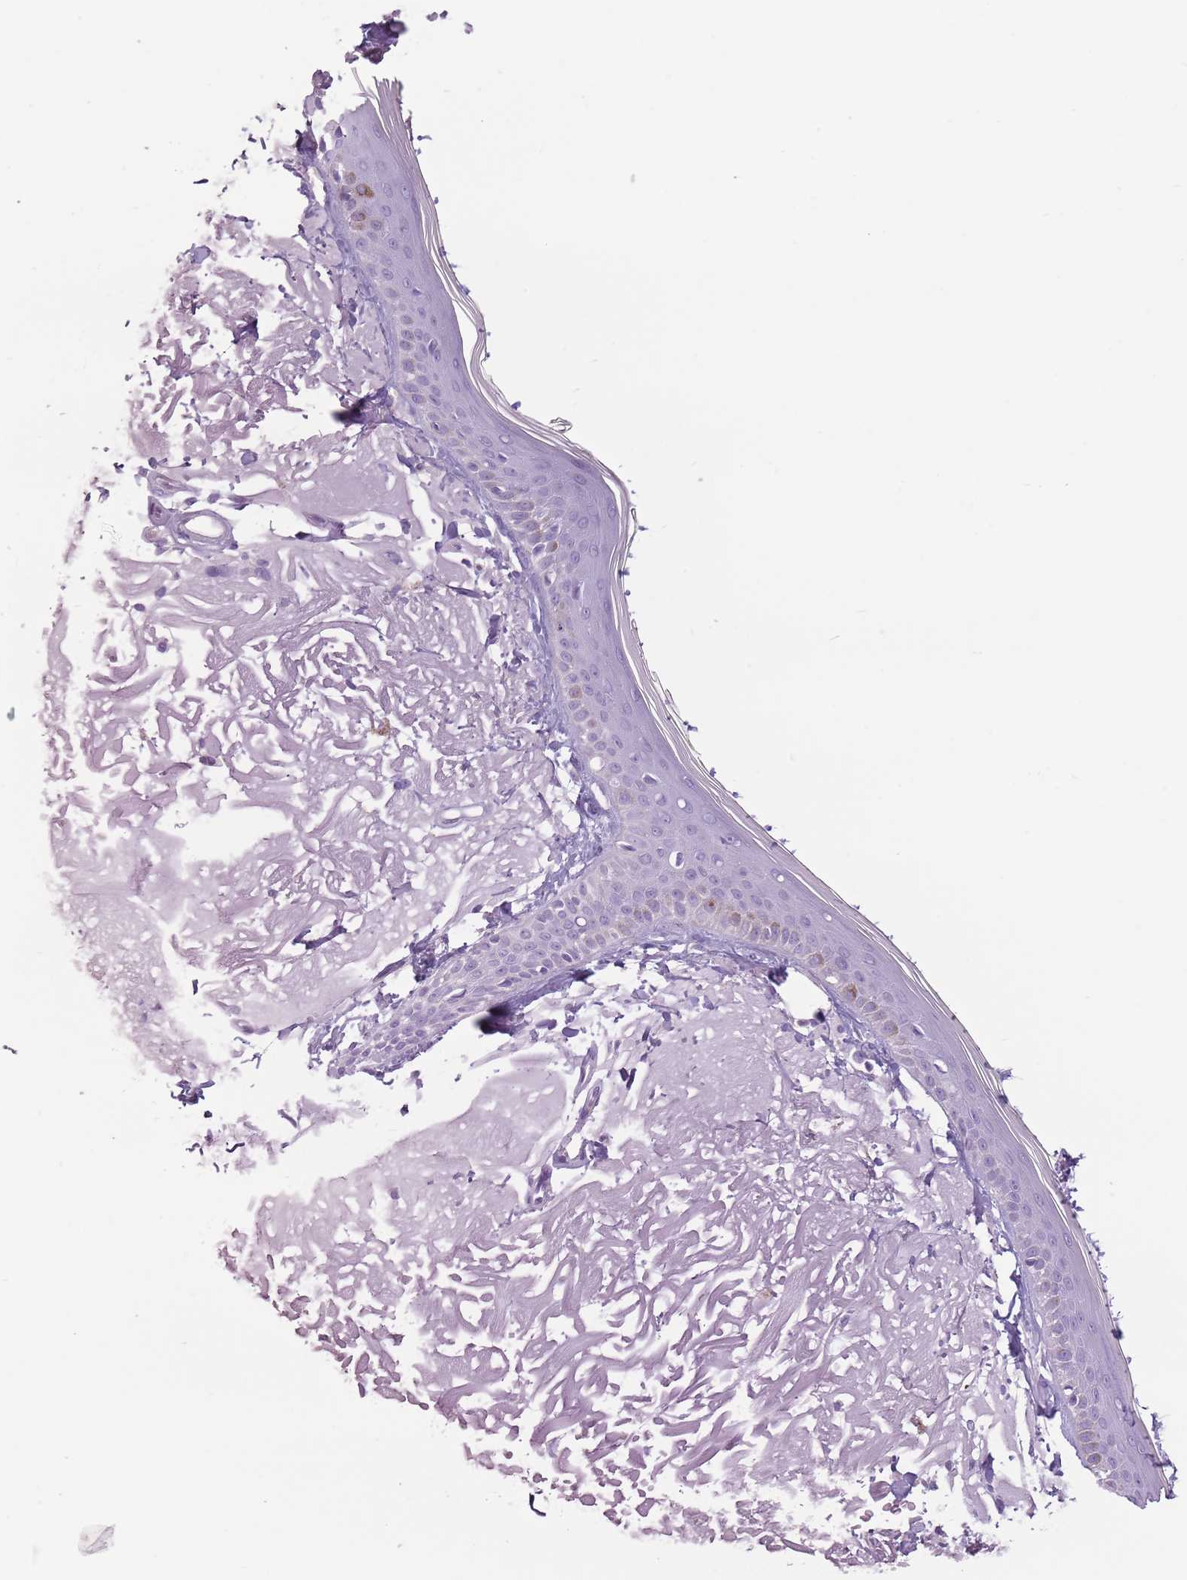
{"staining": {"intensity": "negative", "quantity": "none", "location": "none"}, "tissue": "skin", "cell_type": "Fibroblasts", "image_type": "normal", "snomed": [{"axis": "morphology", "description": "Normal tissue, NOS"}, {"axis": "topography", "description": "Skin"}, {"axis": "topography", "description": "Skeletal muscle"}], "caption": "Skin stained for a protein using immunohistochemistry exhibits no positivity fibroblasts.", "gene": "CELF6", "patient": {"sex": "male", "age": 83}}